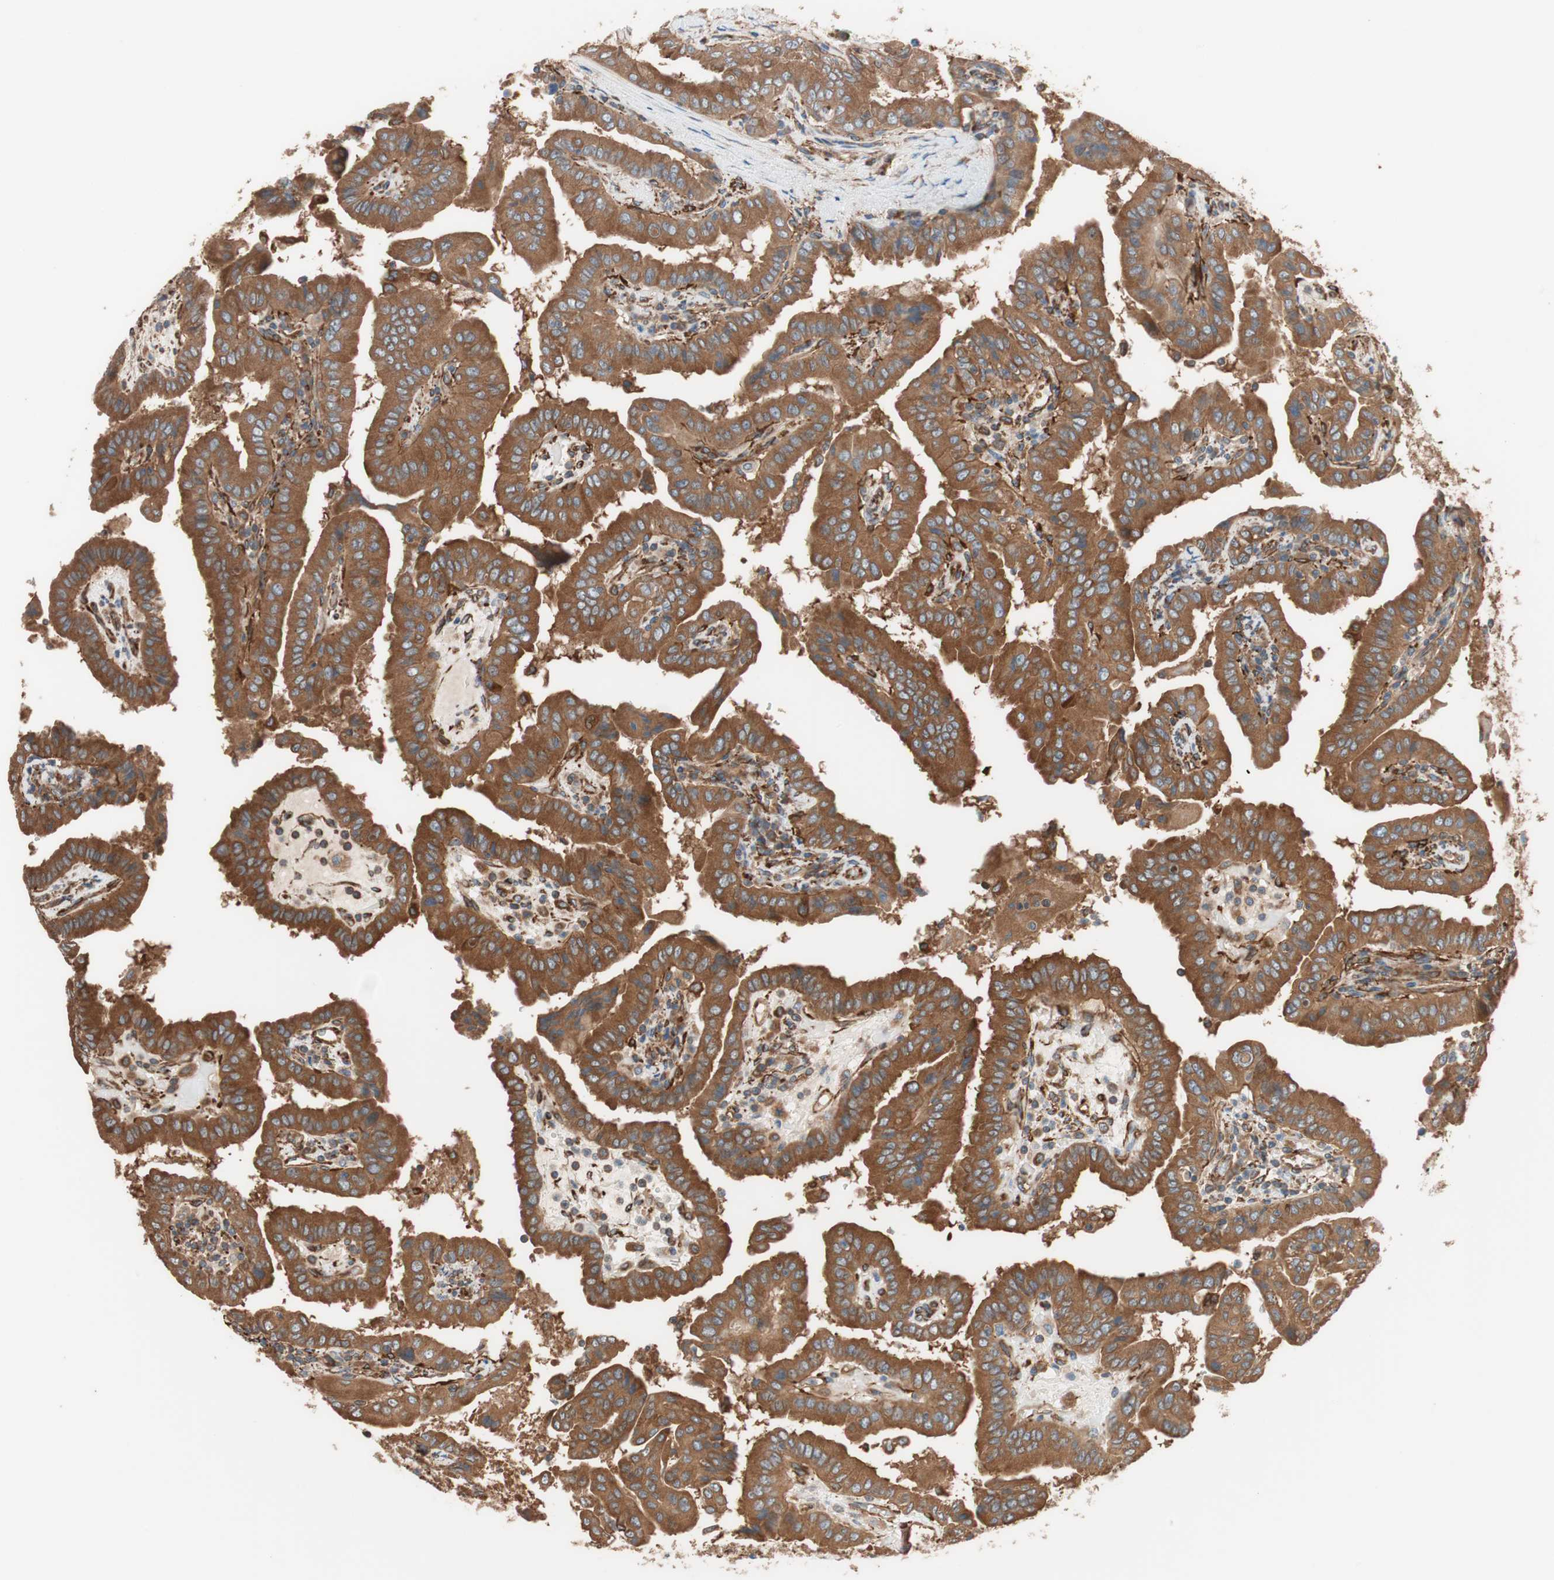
{"staining": {"intensity": "moderate", "quantity": ">75%", "location": "cytoplasmic/membranous"}, "tissue": "thyroid cancer", "cell_type": "Tumor cells", "image_type": "cancer", "snomed": [{"axis": "morphology", "description": "Papillary adenocarcinoma, NOS"}, {"axis": "topography", "description": "Thyroid gland"}], "caption": "DAB immunohistochemical staining of human thyroid cancer reveals moderate cytoplasmic/membranous protein expression in about >75% of tumor cells. The staining is performed using DAB brown chromogen to label protein expression. The nuclei are counter-stained blue using hematoxylin.", "gene": "GPSM2", "patient": {"sex": "male", "age": 33}}